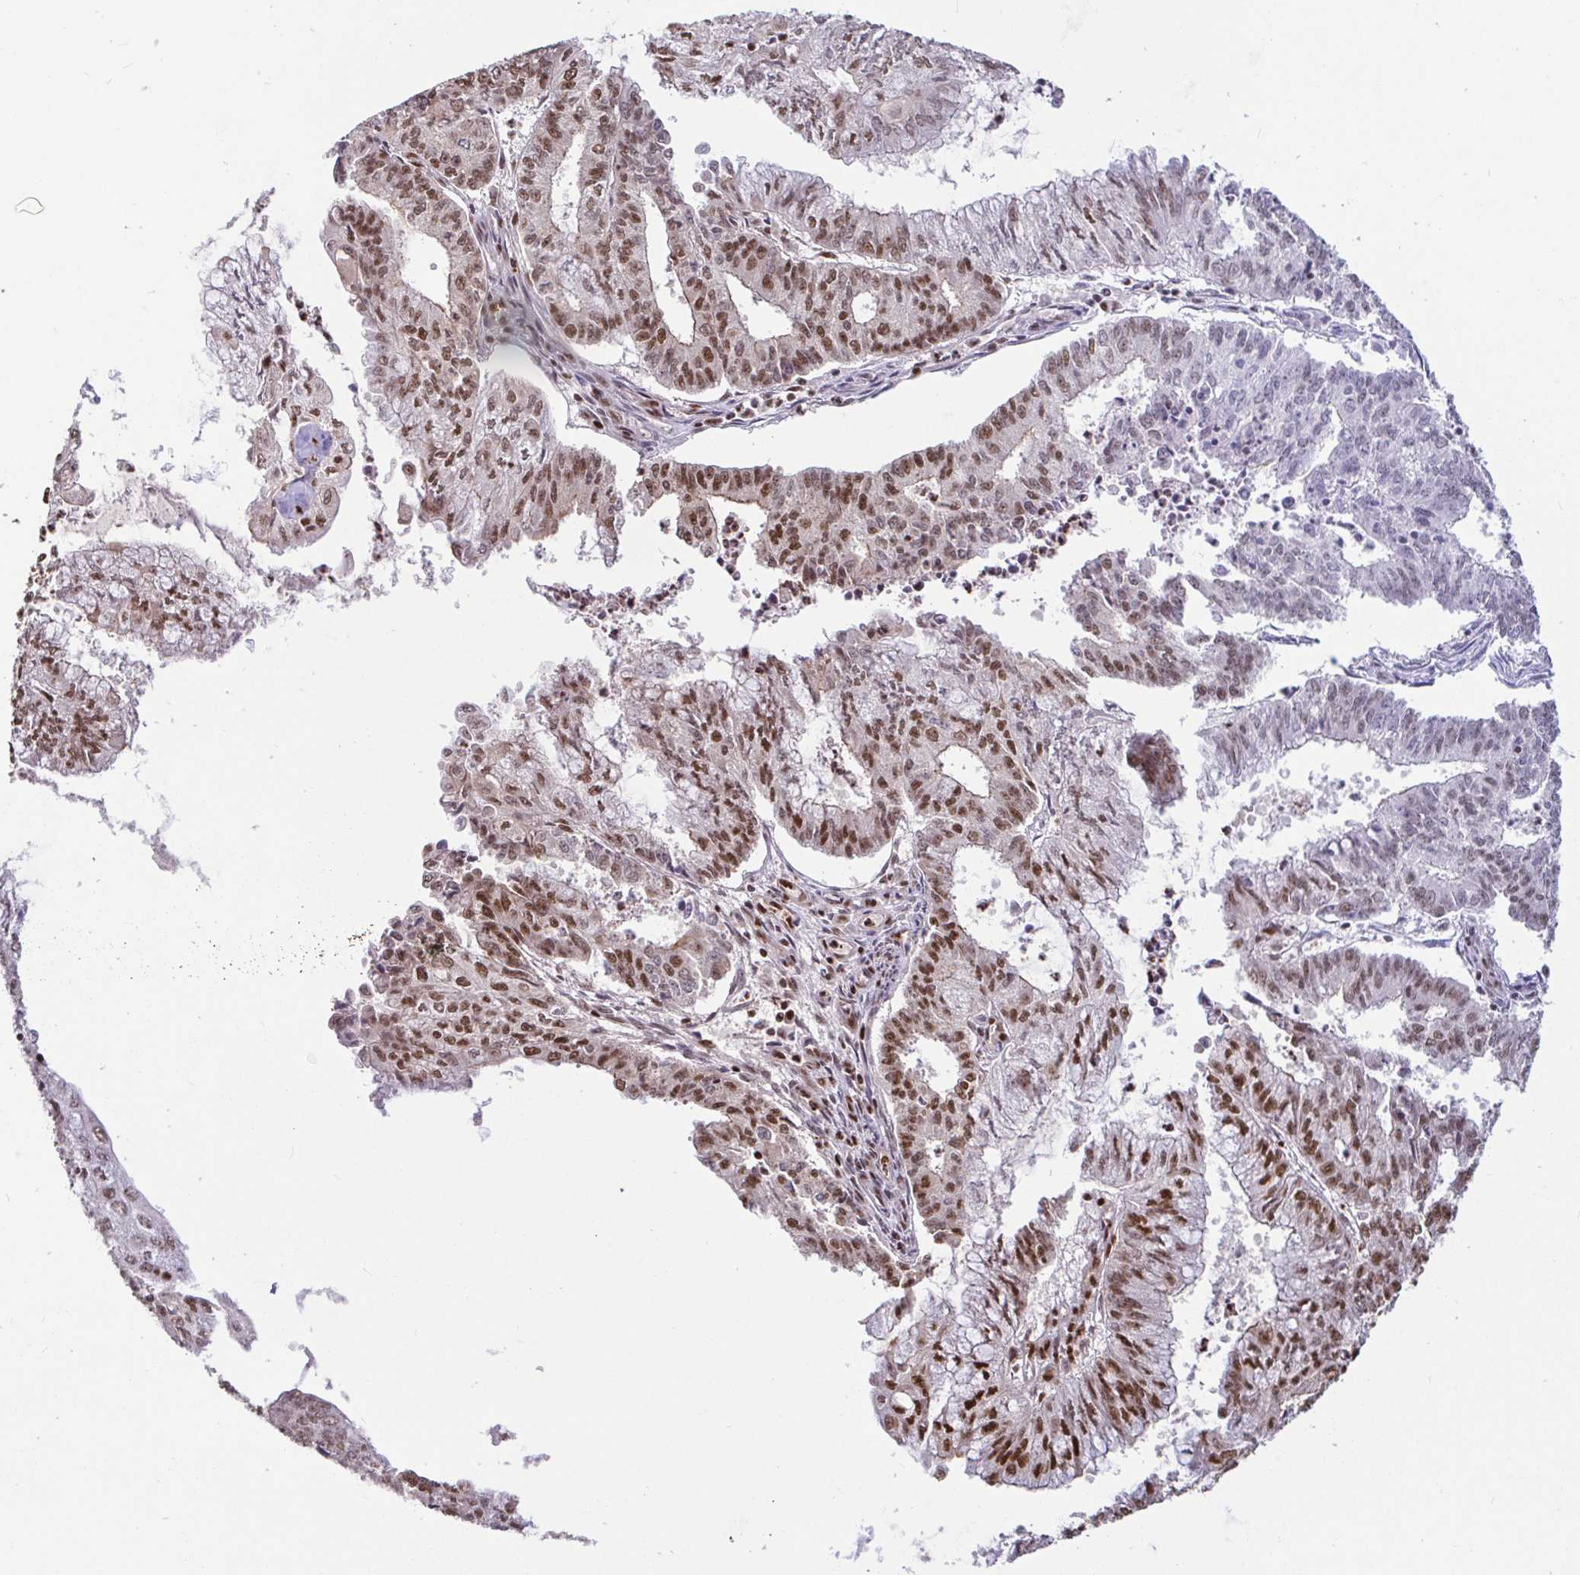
{"staining": {"intensity": "moderate", "quantity": "25%-75%", "location": "nuclear"}, "tissue": "endometrial cancer", "cell_type": "Tumor cells", "image_type": "cancer", "snomed": [{"axis": "morphology", "description": "Adenocarcinoma, NOS"}, {"axis": "topography", "description": "Endometrium"}], "caption": "An image of endometrial cancer (adenocarcinoma) stained for a protein displays moderate nuclear brown staining in tumor cells. (IHC, brightfield microscopy, high magnification).", "gene": "SP3", "patient": {"sex": "female", "age": 61}}